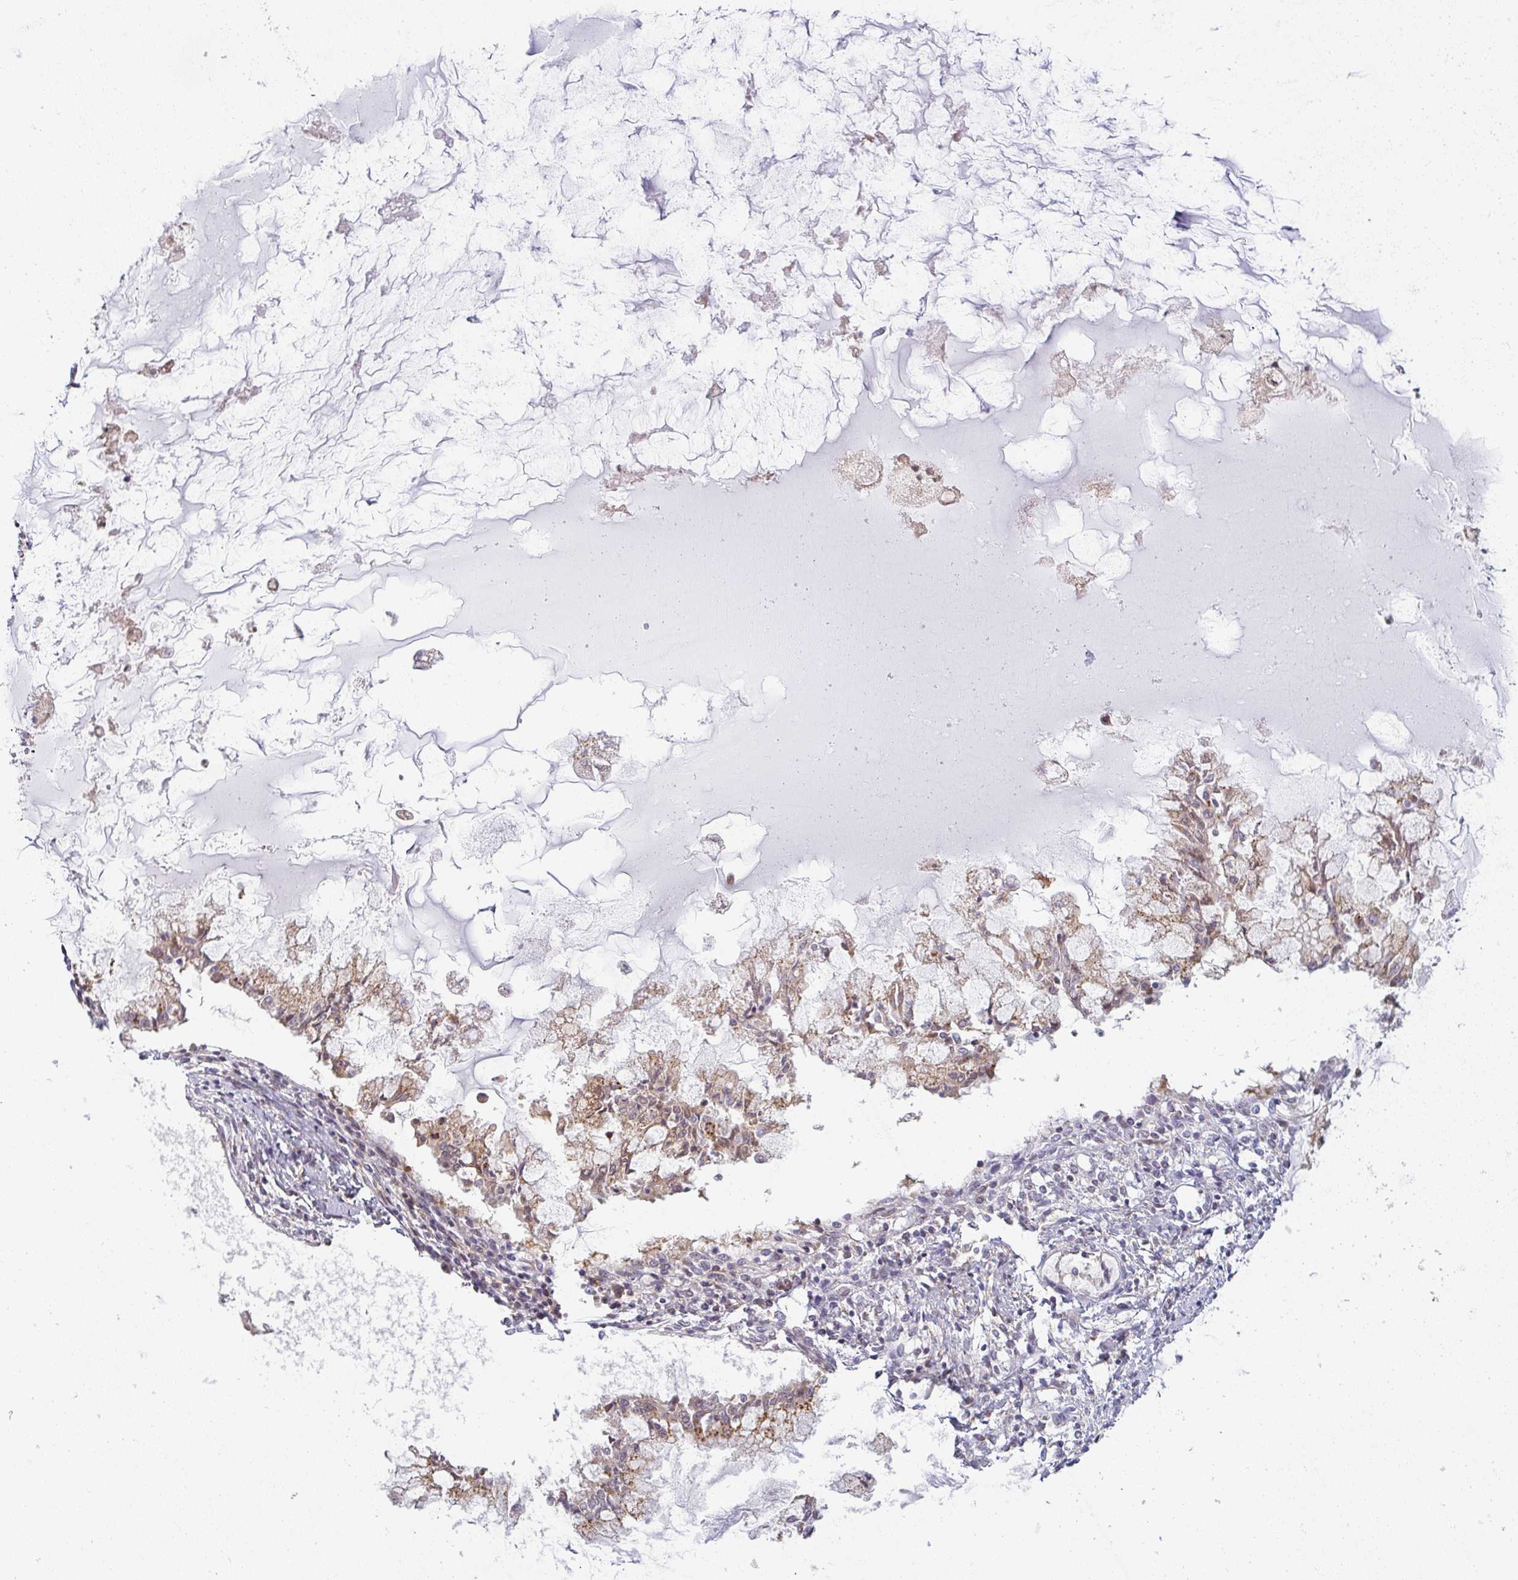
{"staining": {"intensity": "moderate", "quantity": ">75%", "location": "cytoplasmic/membranous"}, "tissue": "ovarian cancer", "cell_type": "Tumor cells", "image_type": "cancer", "snomed": [{"axis": "morphology", "description": "Cystadenocarcinoma, mucinous, NOS"}, {"axis": "topography", "description": "Ovary"}], "caption": "Tumor cells display medium levels of moderate cytoplasmic/membranous expression in about >75% of cells in human ovarian cancer (mucinous cystadenocarcinoma).", "gene": "MOB1A", "patient": {"sex": "female", "age": 34}}